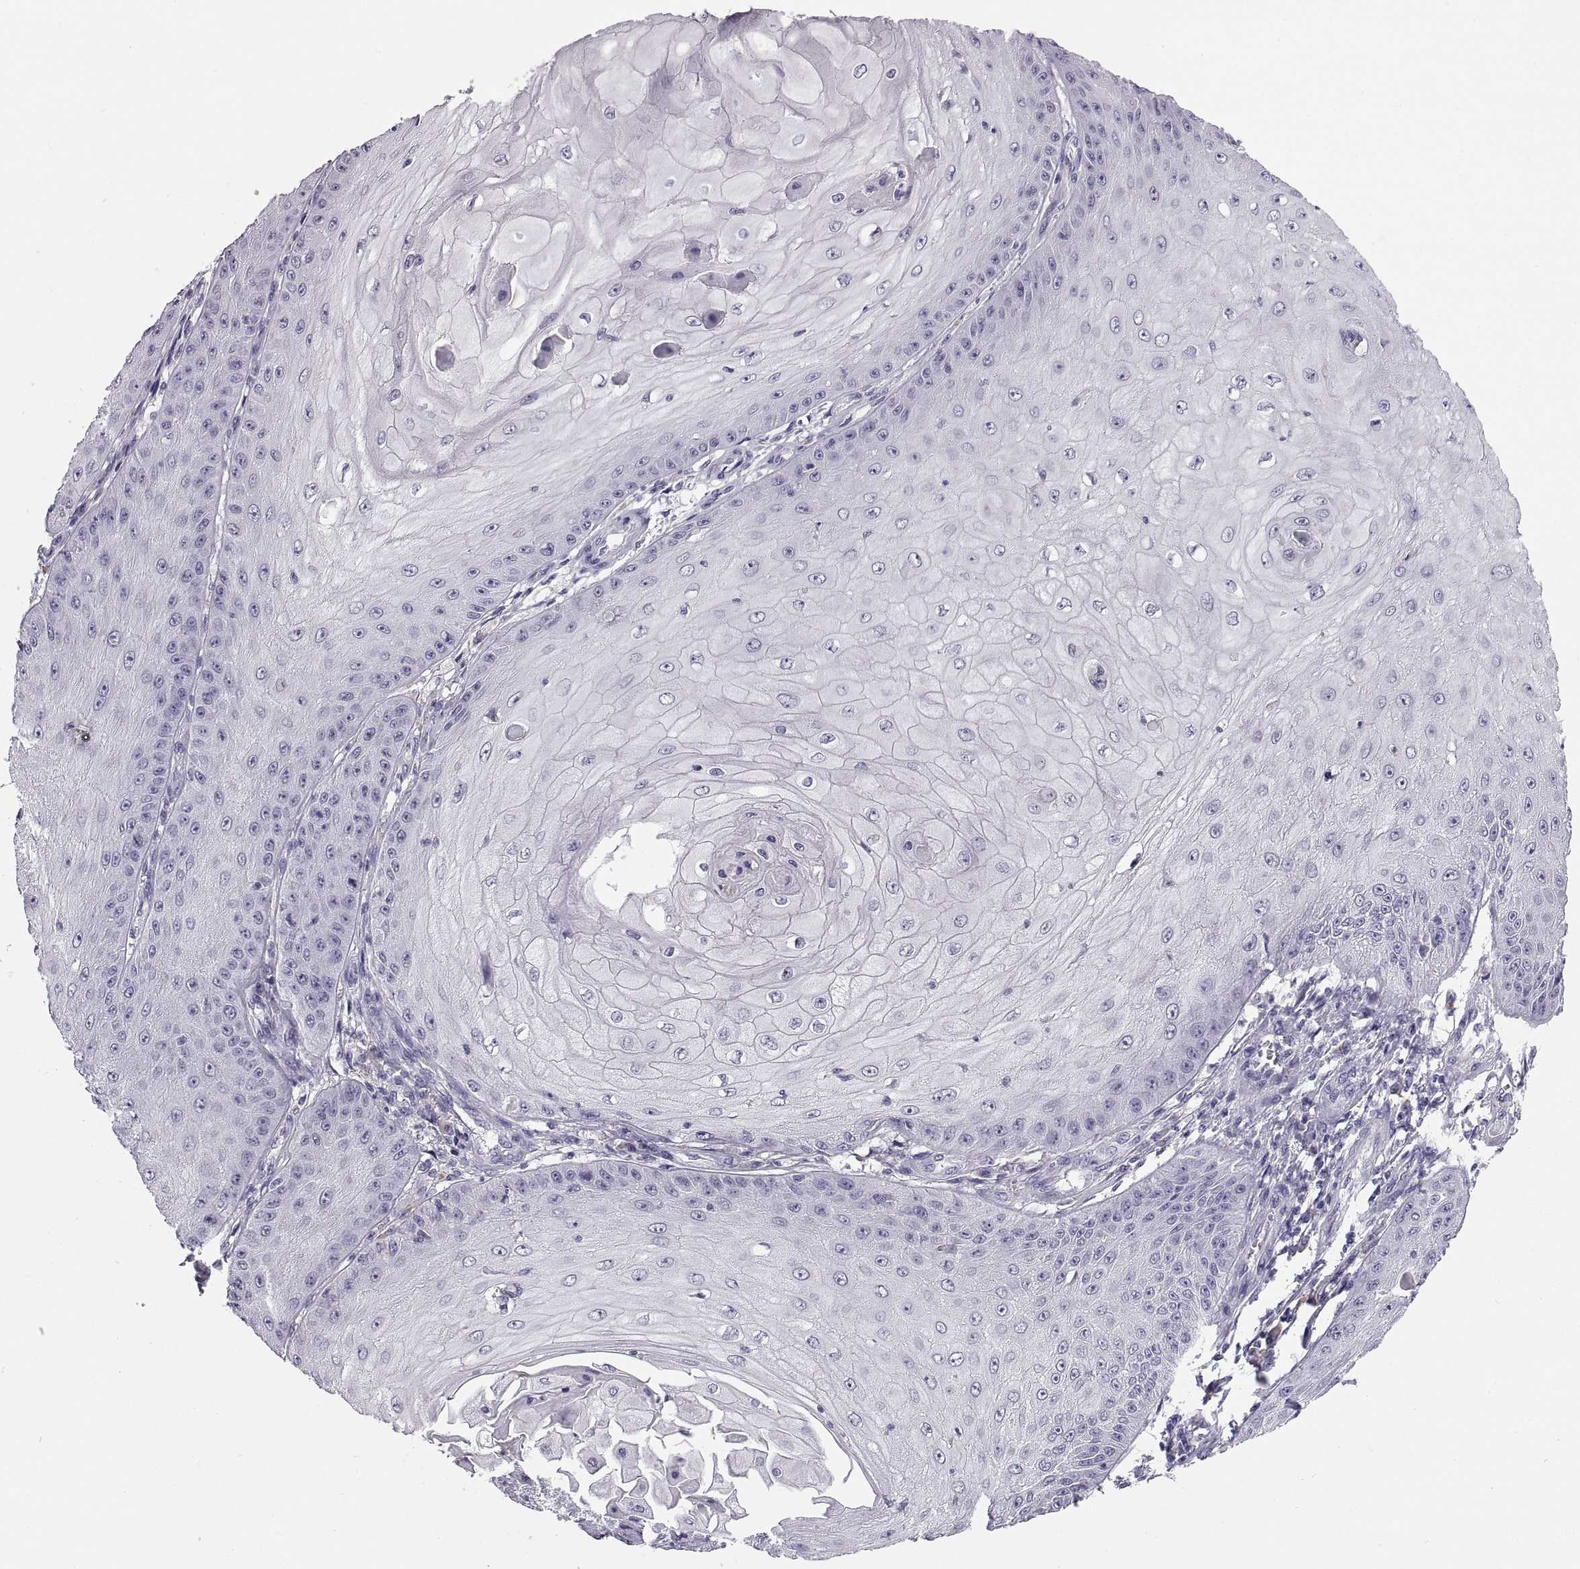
{"staining": {"intensity": "negative", "quantity": "none", "location": "none"}, "tissue": "skin cancer", "cell_type": "Tumor cells", "image_type": "cancer", "snomed": [{"axis": "morphology", "description": "Squamous cell carcinoma, NOS"}, {"axis": "topography", "description": "Skin"}], "caption": "This is an IHC histopathology image of skin cancer (squamous cell carcinoma). There is no positivity in tumor cells.", "gene": "MAGEB18", "patient": {"sex": "male", "age": 70}}